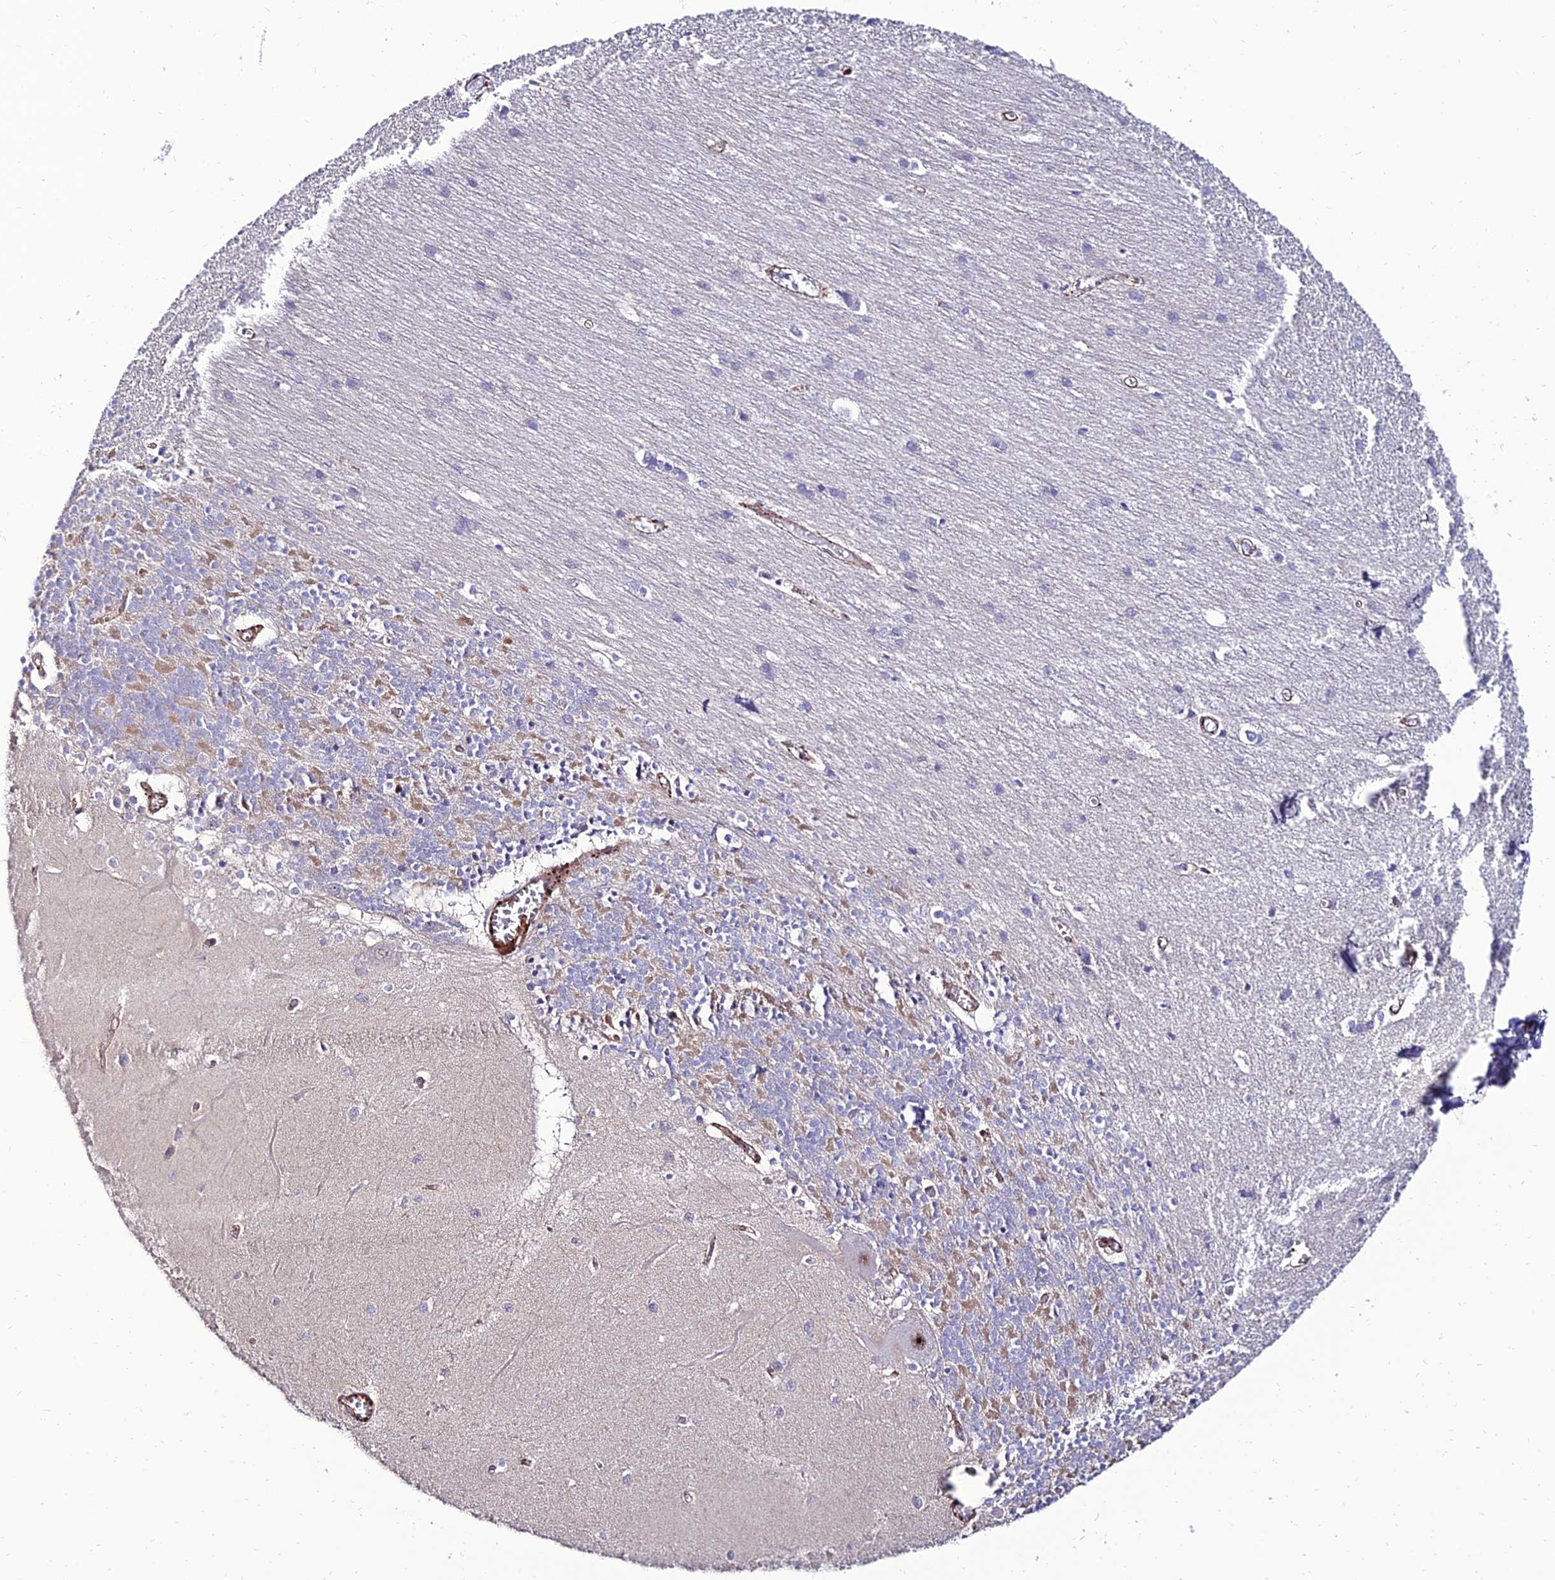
{"staining": {"intensity": "negative", "quantity": "none", "location": "none"}, "tissue": "cerebellum", "cell_type": "Cells in granular layer", "image_type": "normal", "snomed": [{"axis": "morphology", "description": "Normal tissue, NOS"}, {"axis": "topography", "description": "Cerebellum"}], "caption": "Immunohistochemistry histopathology image of benign cerebellum: cerebellum stained with DAB (3,3'-diaminobenzidine) exhibits no significant protein expression in cells in granular layer.", "gene": "ALDH3B2", "patient": {"sex": "male", "age": 37}}